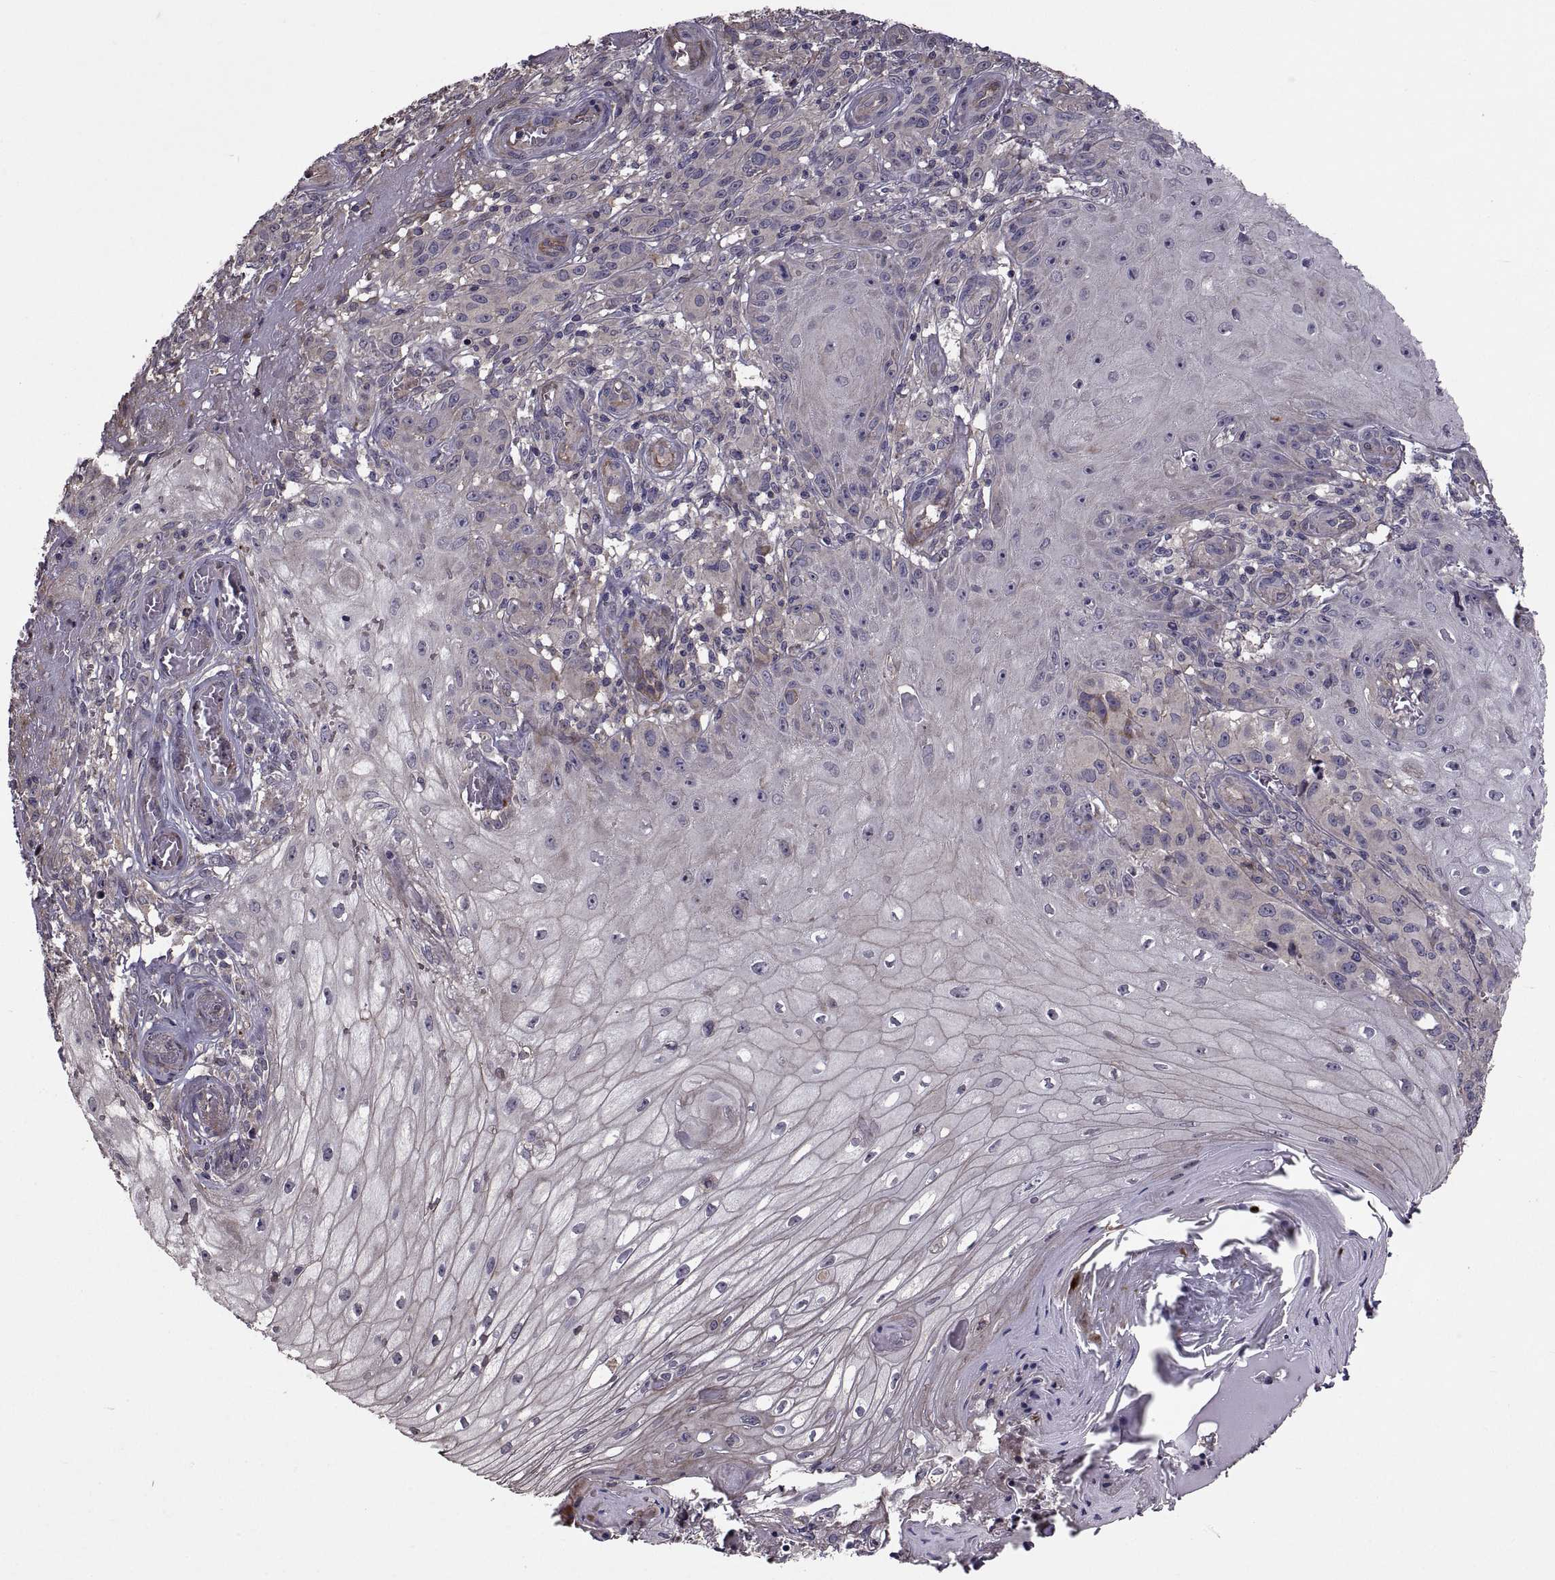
{"staining": {"intensity": "moderate", "quantity": "<25%", "location": "cytoplasmic/membranous"}, "tissue": "melanoma", "cell_type": "Tumor cells", "image_type": "cancer", "snomed": [{"axis": "morphology", "description": "Malignant melanoma, NOS"}, {"axis": "topography", "description": "Skin"}], "caption": "A brown stain shows moderate cytoplasmic/membranous expression of a protein in malignant melanoma tumor cells.", "gene": "PMM2", "patient": {"sex": "female", "age": 53}}